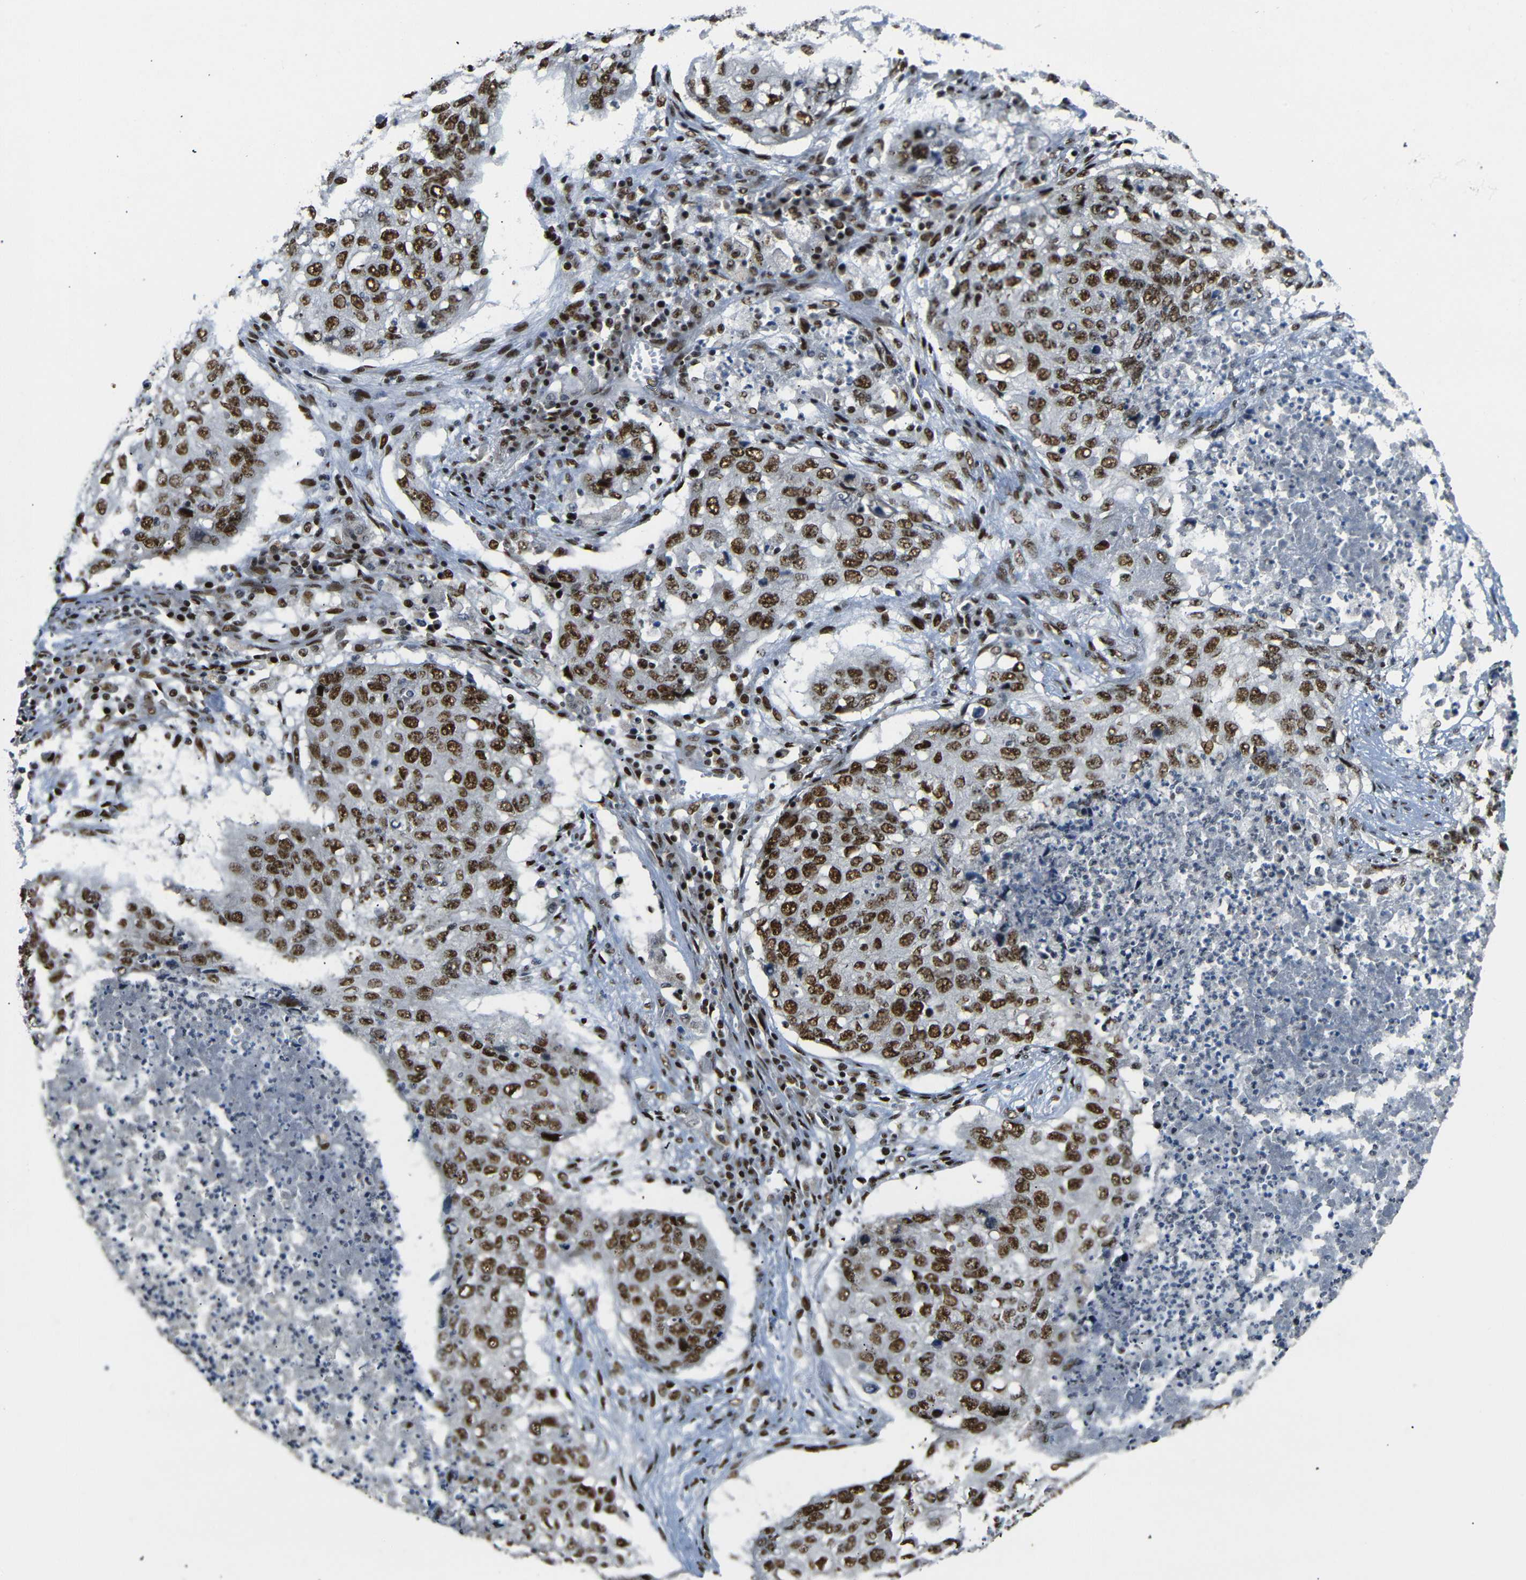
{"staining": {"intensity": "strong", "quantity": ">75%", "location": "nuclear"}, "tissue": "lung cancer", "cell_type": "Tumor cells", "image_type": "cancer", "snomed": [{"axis": "morphology", "description": "Squamous cell carcinoma, NOS"}, {"axis": "topography", "description": "Lung"}], "caption": "A high amount of strong nuclear positivity is identified in approximately >75% of tumor cells in lung squamous cell carcinoma tissue. (brown staining indicates protein expression, while blue staining denotes nuclei).", "gene": "SETDB2", "patient": {"sex": "female", "age": 63}}